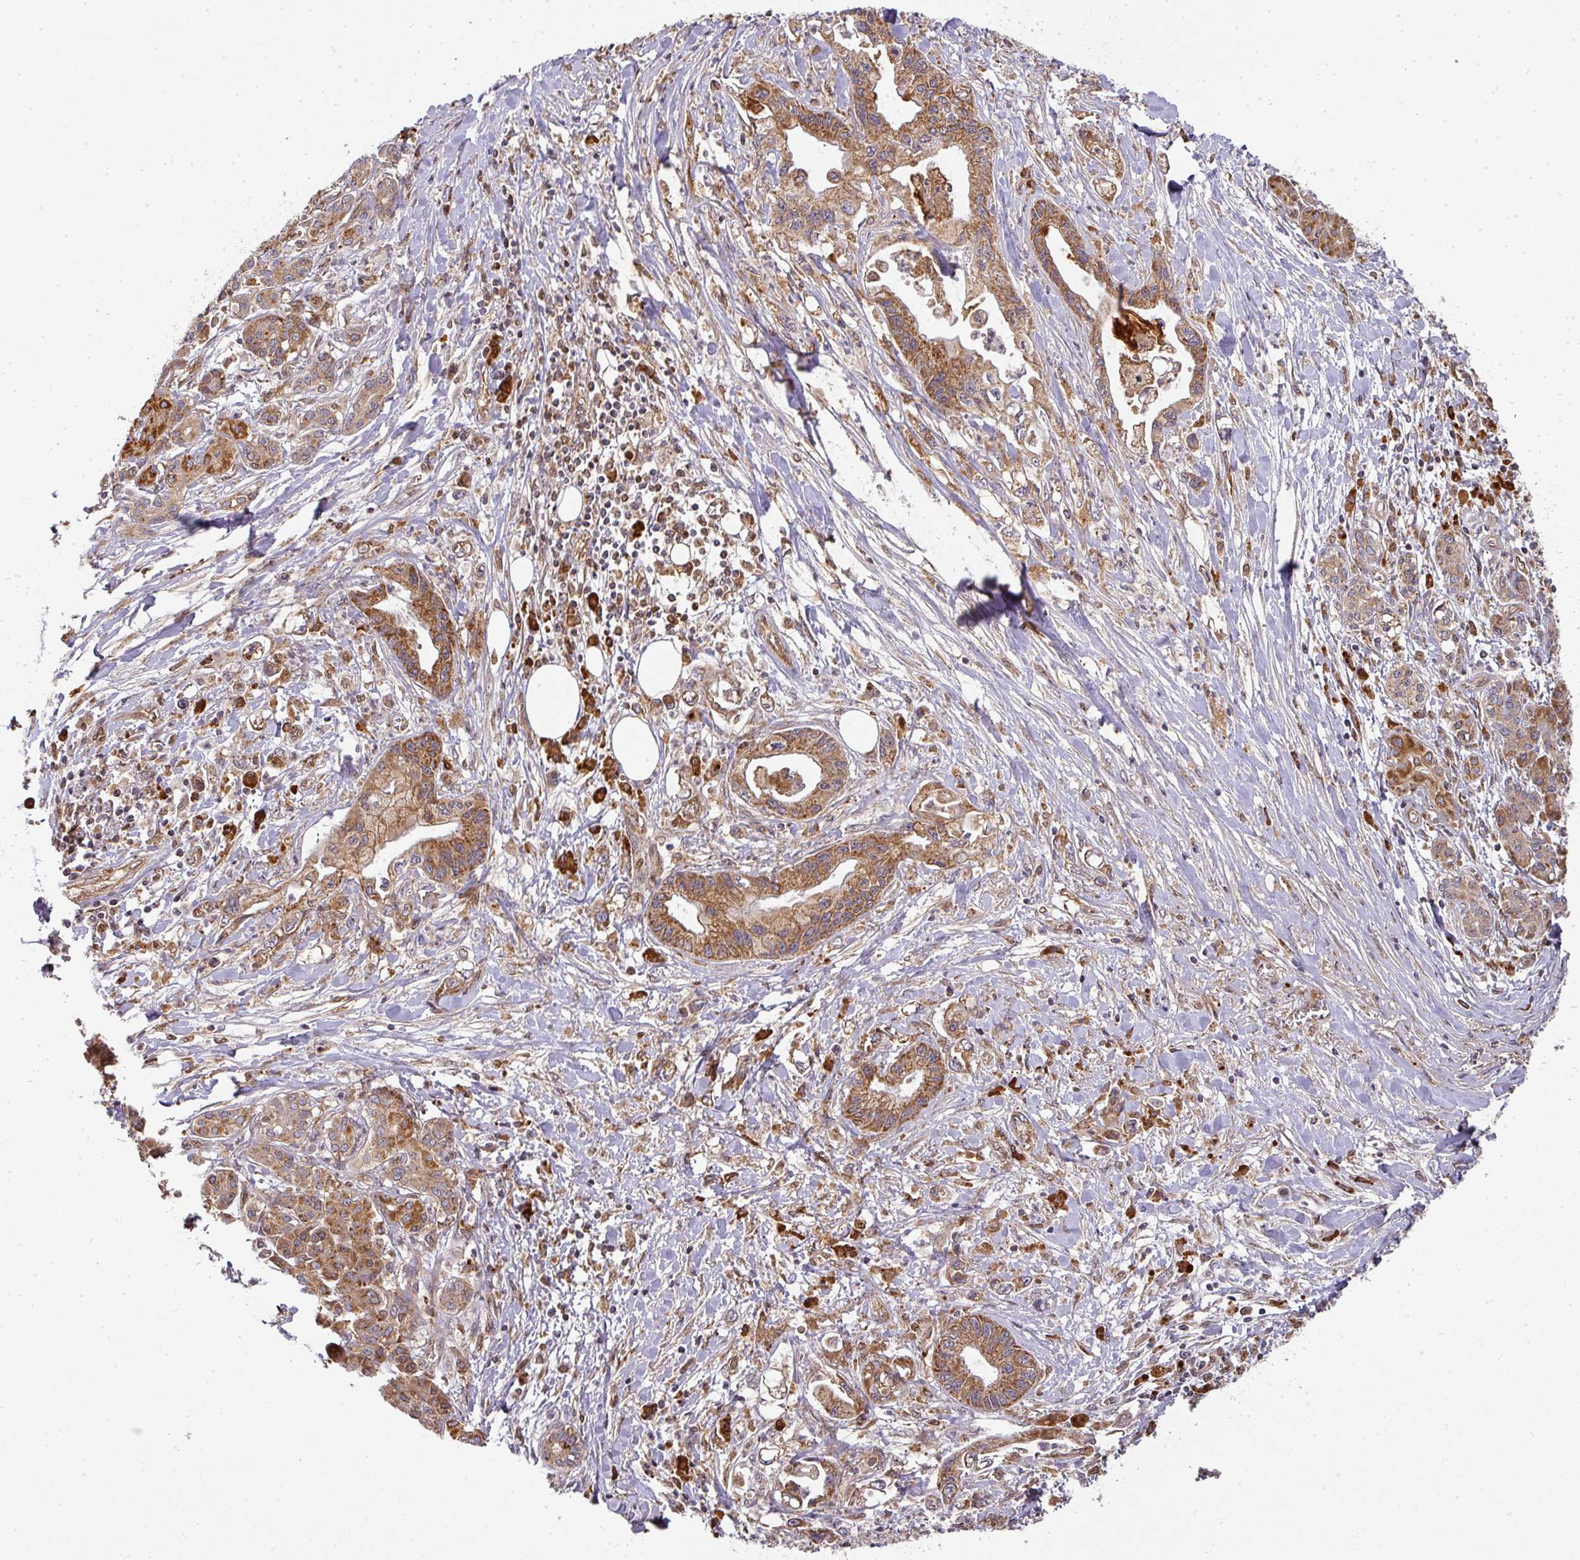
{"staining": {"intensity": "moderate", "quantity": ">75%", "location": "cytoplasmic/membranous"}, "tissue": "pancreatic cancer", "cell_type": "Tumor cells", "image_type": "cancer", "snomed": [{"axis": "morphology", "description": "Adenocarcinoma, NOS"}, {"axis": "topography", "description": "Pancreas"}], "caption": "Adenocarcinoma (pancreatic) was stained to show a protein in brown. There is medium levels of moderate cytoplasmic/membranous staining in approximately >75% of tumor cells.", "gene": "MALSU1", "patient": {"sex": "male", "age": 61}}